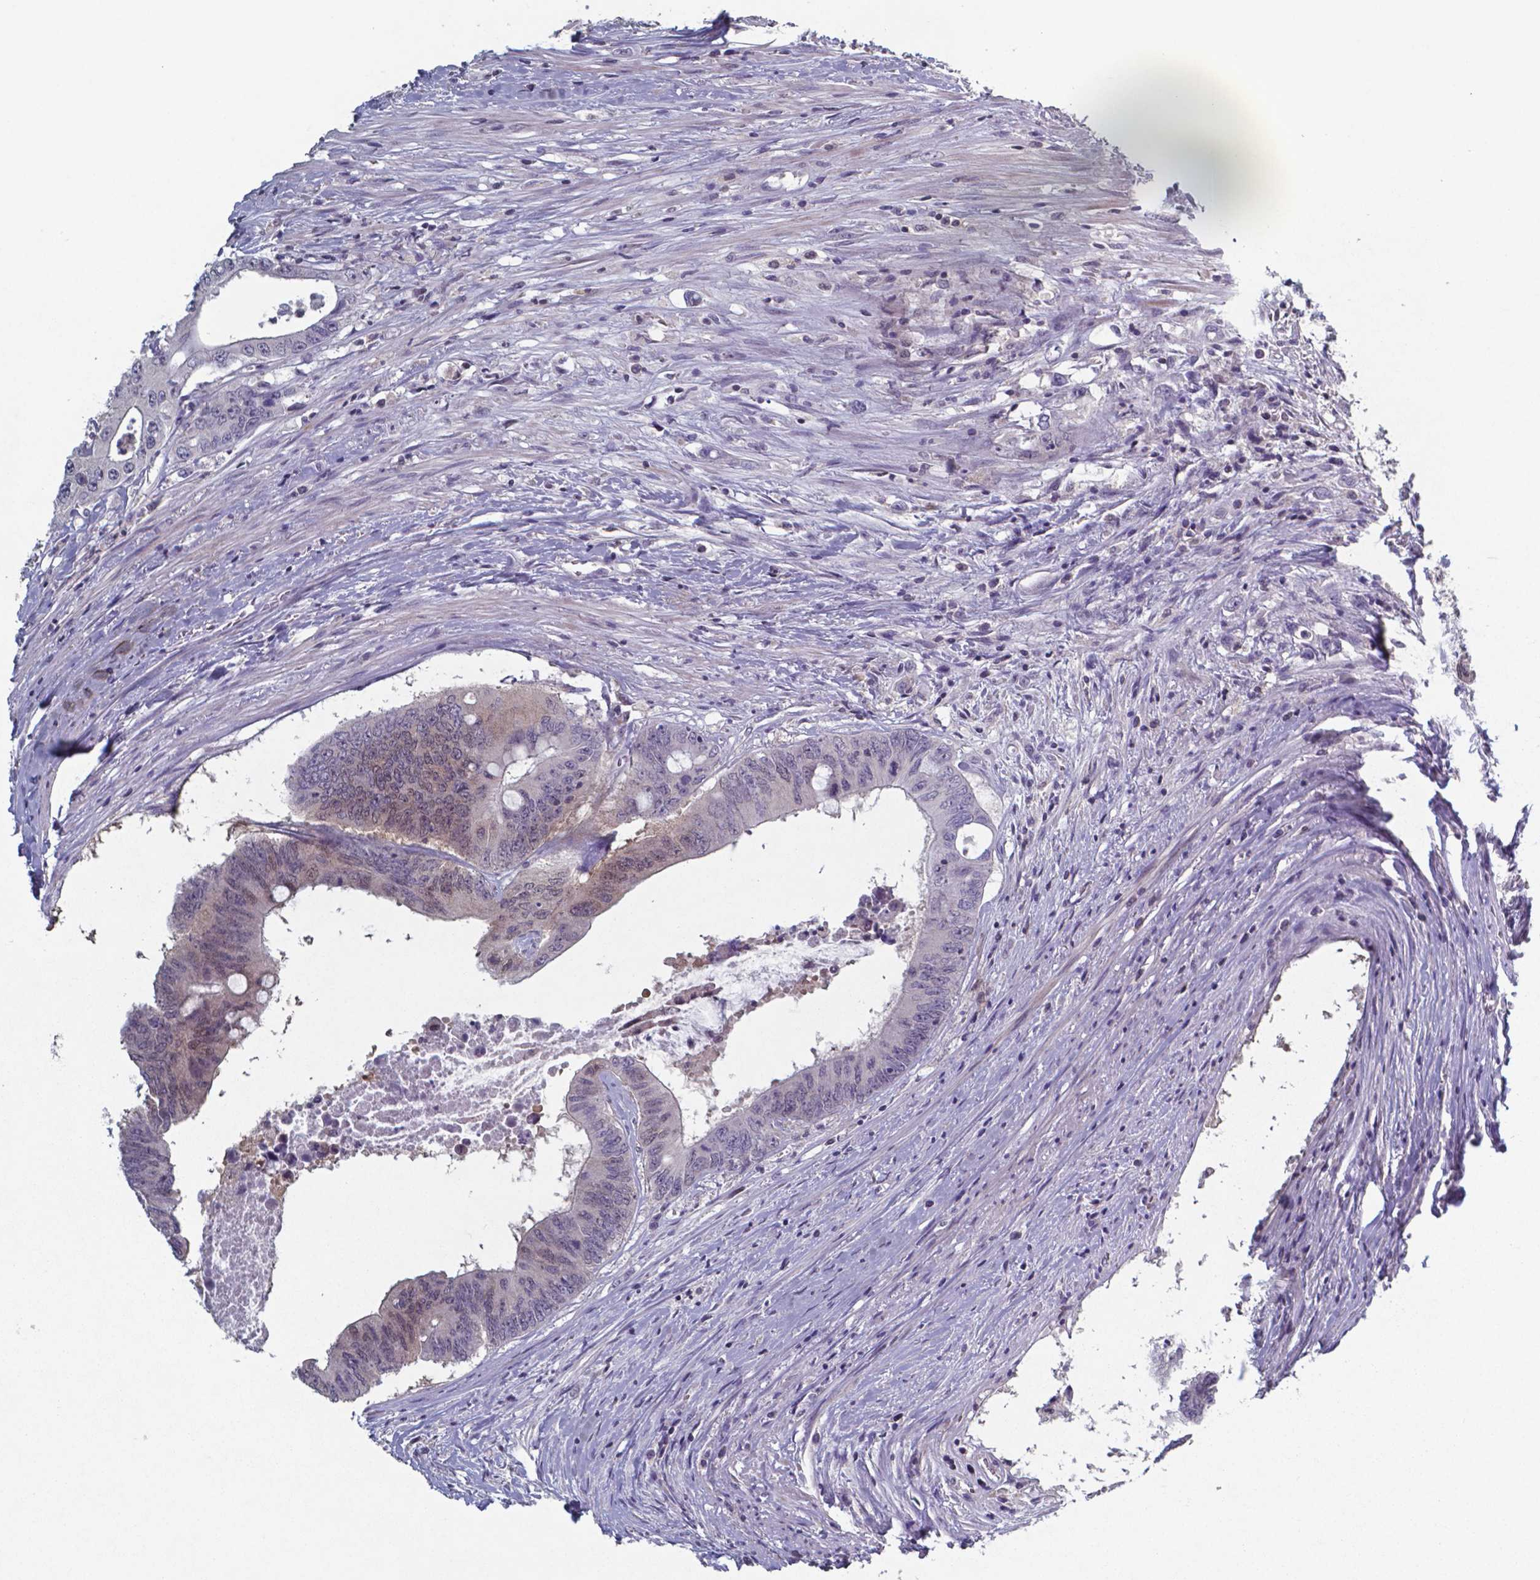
{"staining": {"intensity": "negative", "quantity": "none", "location": "none"}, "tissue": "colorectal cancer", "cell_type": "Tumor cells", "image_type": "cancer", "snomed": [{"axis": "morphology", "description": "Adenocarcinoma, NOS"}, {"axis": "topography", "description": "Rectum"}], "caption": "Tumor cells are negative for protein expression in human colorectal adenocarcinoma.", "gene": "TDP2", "patient": {"sex": "male", "age": 59}}